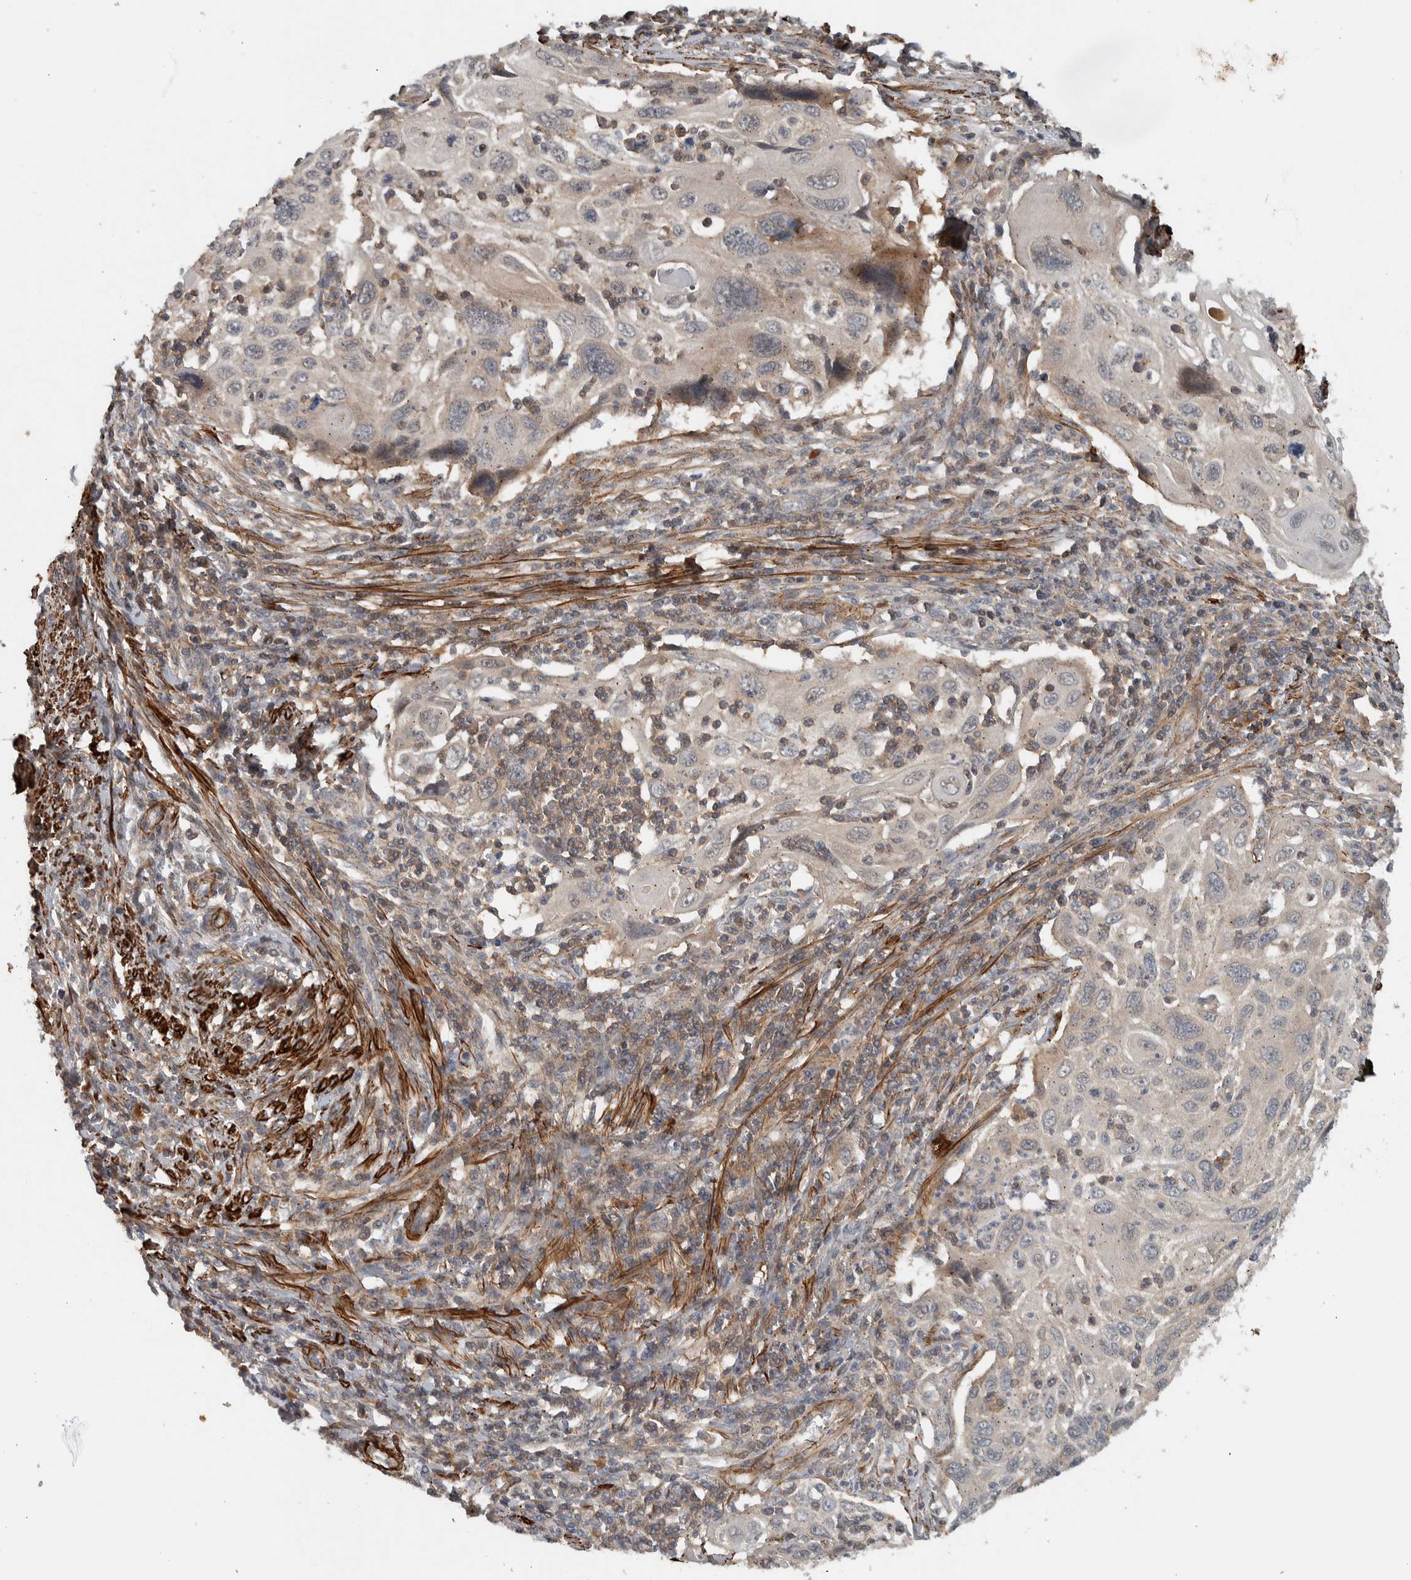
{"staining": {"intensity": "negative", "quantity": "none", "location": "none"}, "tissue": "cervical cancer", "cell_type": "Tumor cells", "image_type": "cancer", "snomed": [{"axis": "morphology", "description": "Squamous cell carcinoma, NOS"}, {"axis": "topography", "description": "Cervix"}], "caption": "The photomicrograph shows no staining of tumor cells in cervical cancer. (Brightfield microscopy of DAB immunohistochemistry (IHC) at high magnification).", "gene": "LBHD1", "patient": {"sex": "female", "age": 70}}